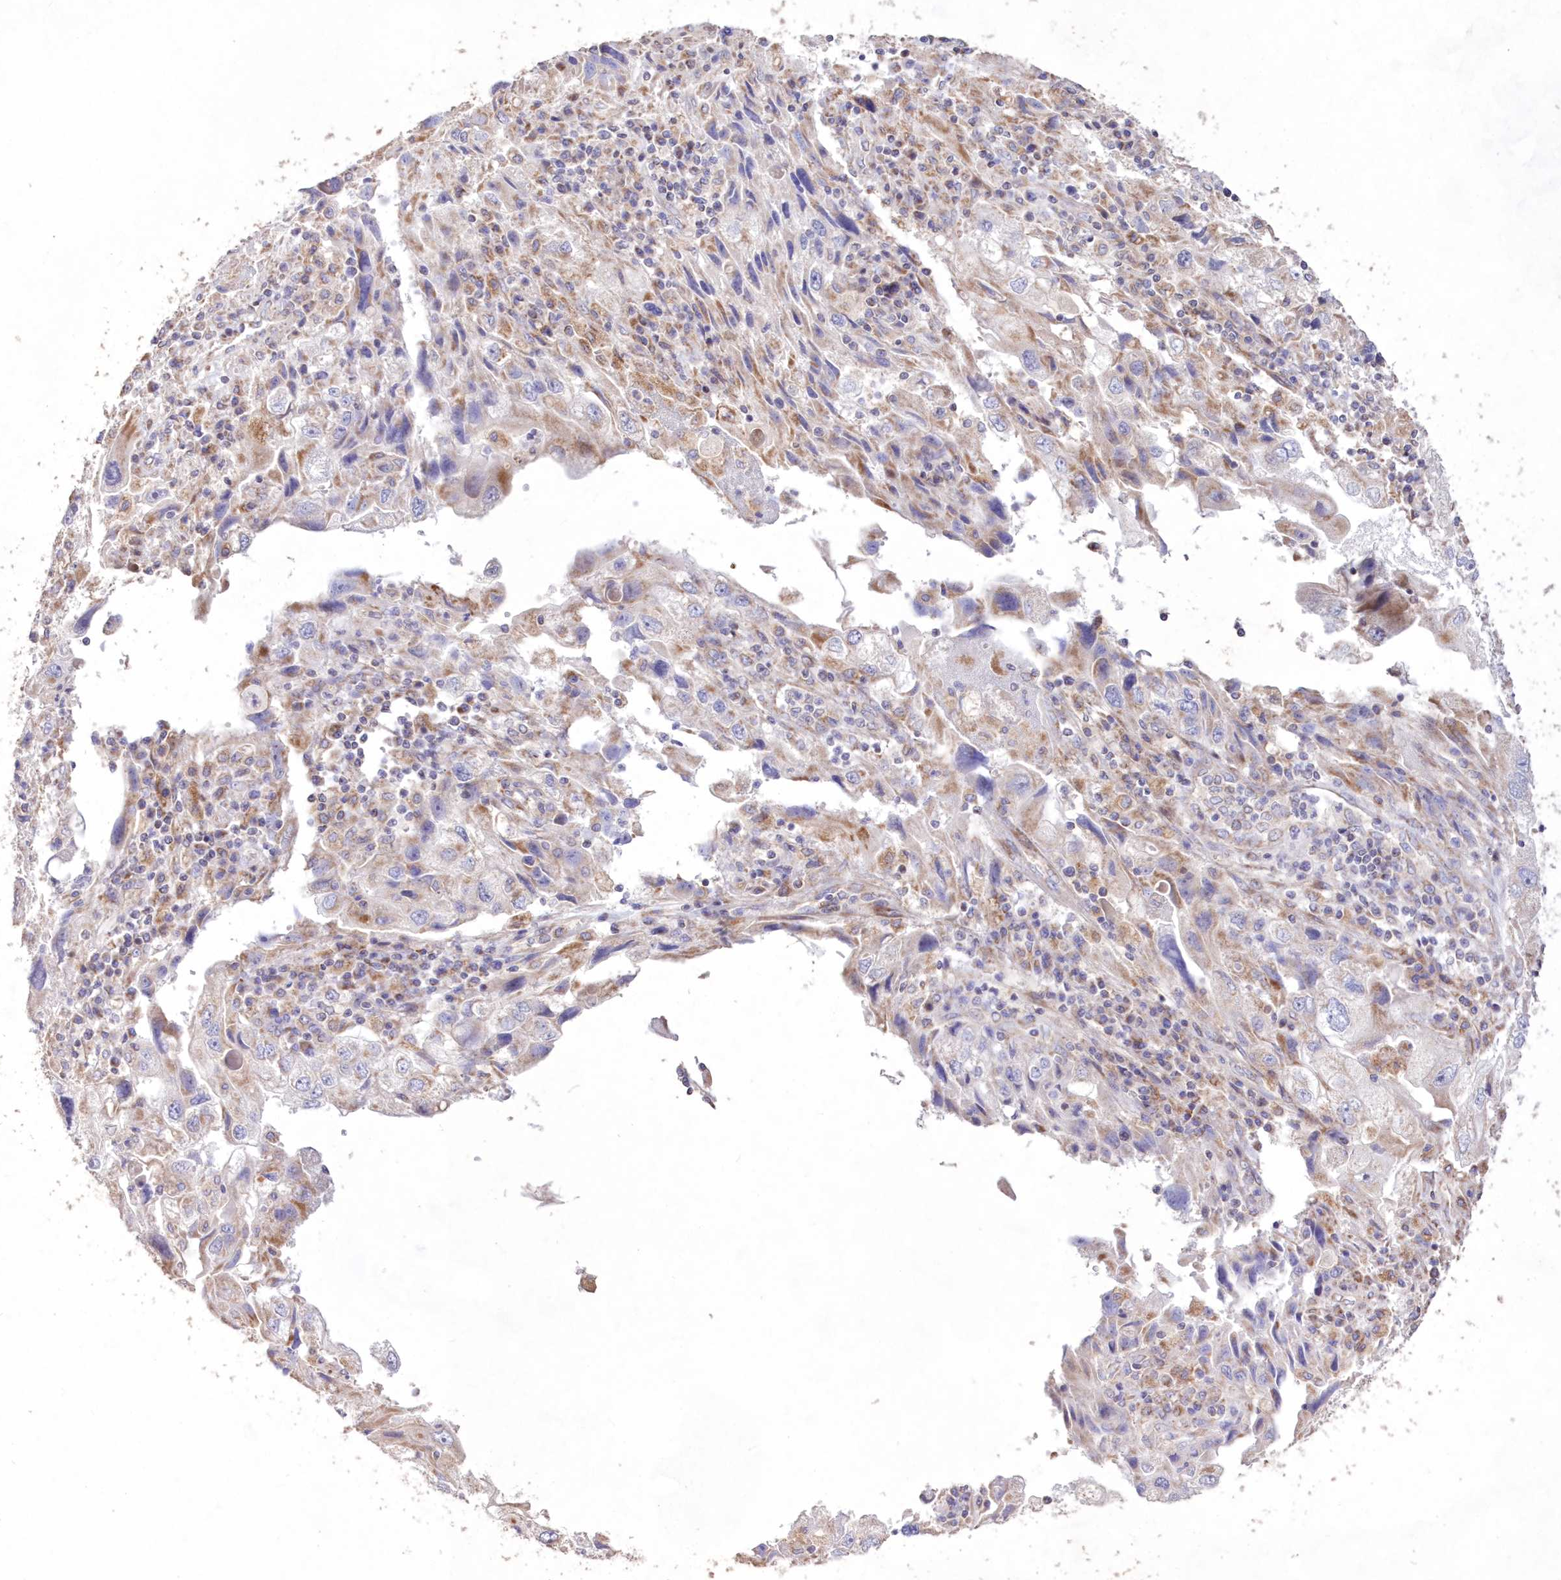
{"staining": {"intensity": "moderate", "quantity": "<25%", "location": "cytoplasmic/membranous"}, "tissue": "endometrial cancer", "cell_type": "Tumor cells", "image_type": "cancer", "snomed": [{"axis": "morphology", "description": "Adenocarcinoma, NOS"}, {"axis": "topography", "description": "Endometrium"}], "caption": "Endometrial cancer (adenocarcinoma) stained with a brown dye reveals moderate cytoplasmic/membranous positive expression in about <25% of tumor cells.", "gene": "HADHB", "patient": {"sex": "female", "age": 49}}